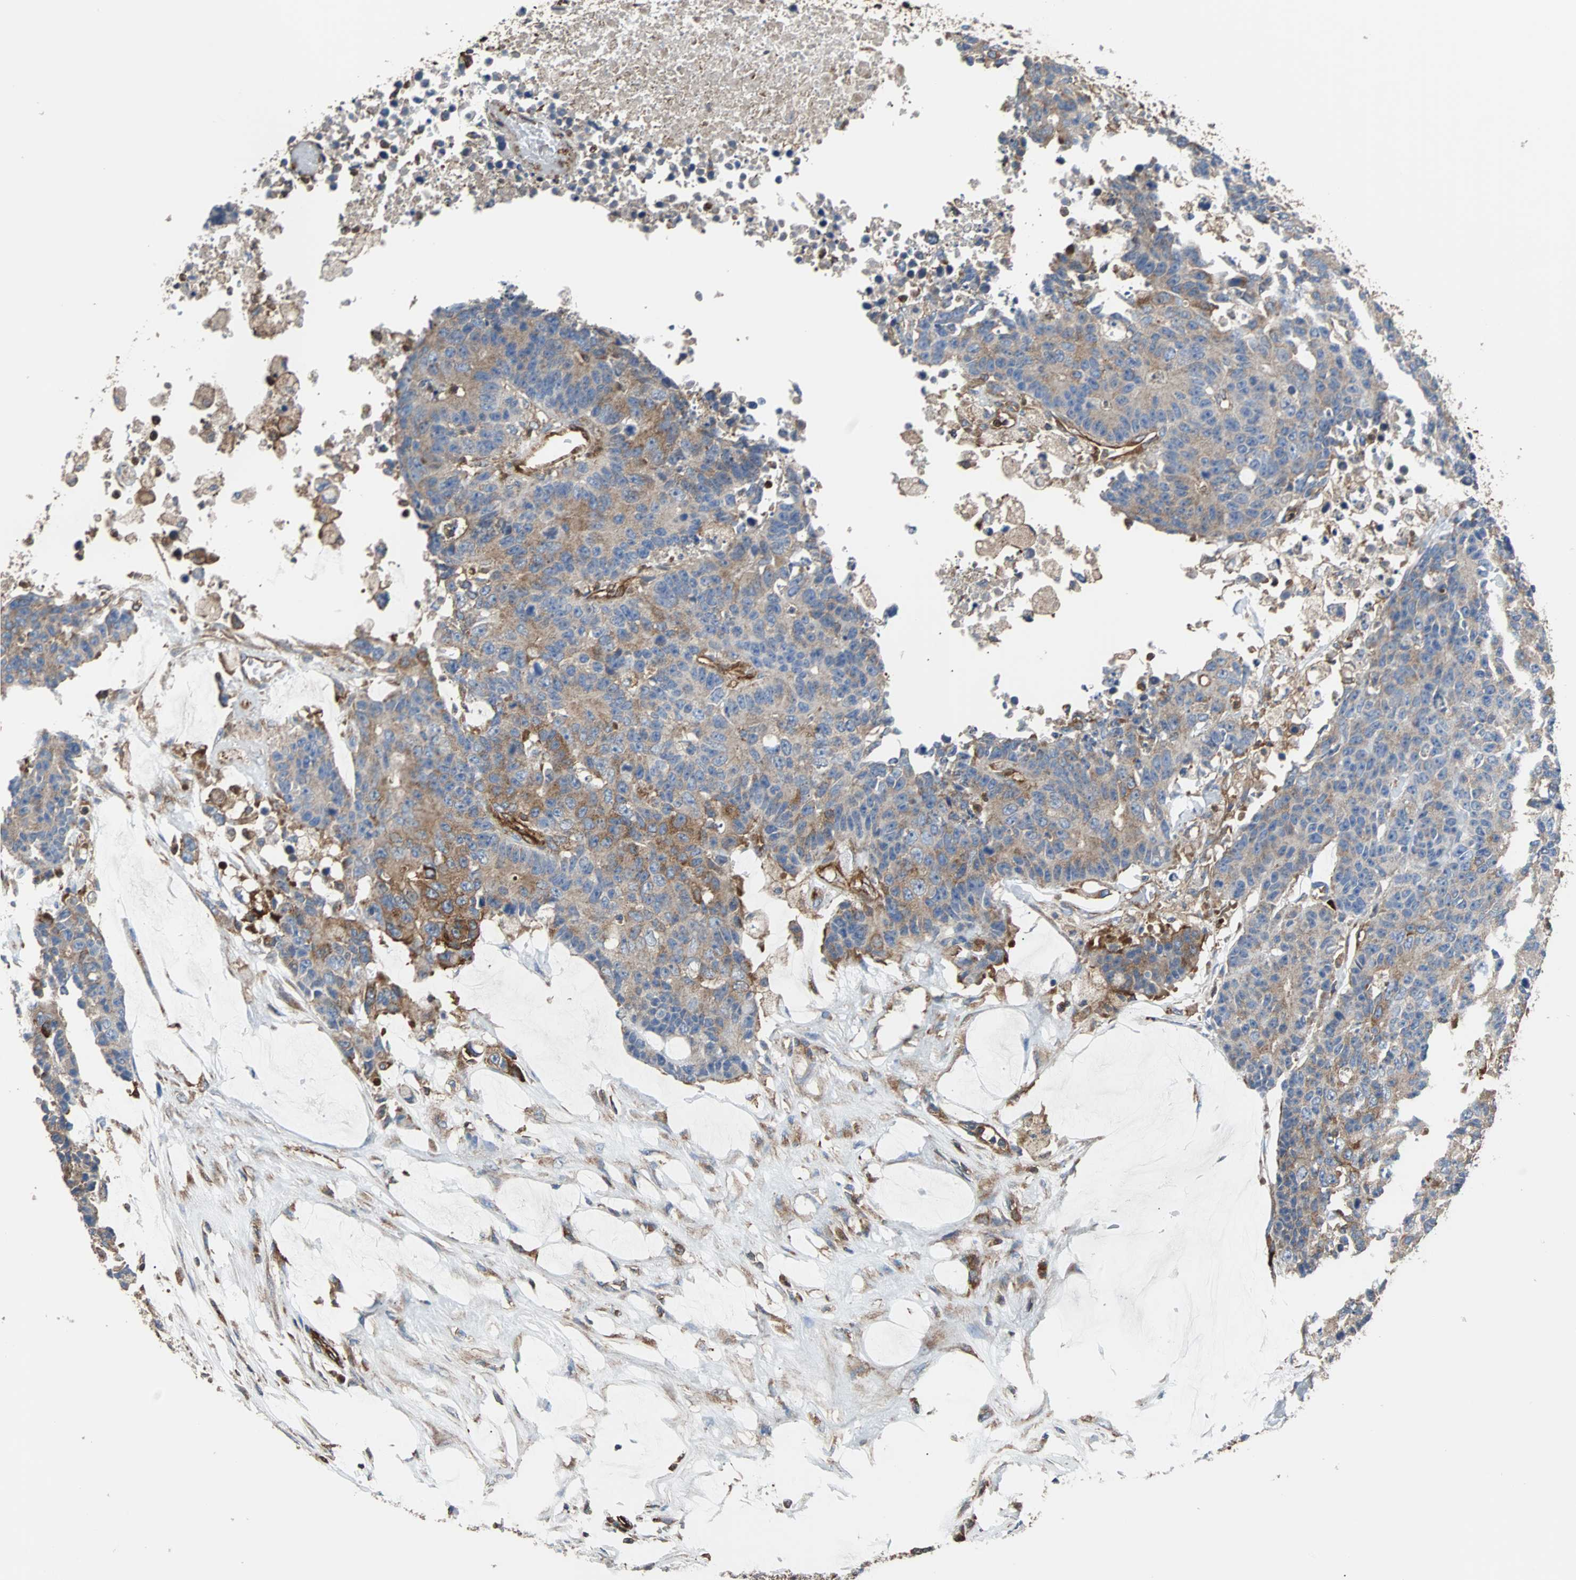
{"staining": {"intensity": "weak", "quantity": ">75%", "location": "cytoplasmic/membranous"}, "tissue": "colorectal cancer", "cell_type": "Tumor cells", "image_type": "cancer", "snomed": [{"axis": "morphology", "description": "Adenocarcinoma, NOS"}, {"axis": "topography", "description": "Colon"}], "caption": "Immunohistochemistry histopathology image of neoplastic tissue: colorectal adenocarcinoma stained using immunohistochemistry demonstrates low levels of weak protein expression localized specifically in the cytoplasmic/membranous of tumor cells, appearing as a cytoplasmic/membranous brown color.", "gene": "PLCG2", "patient": {"sex": "female", "age": 86}}